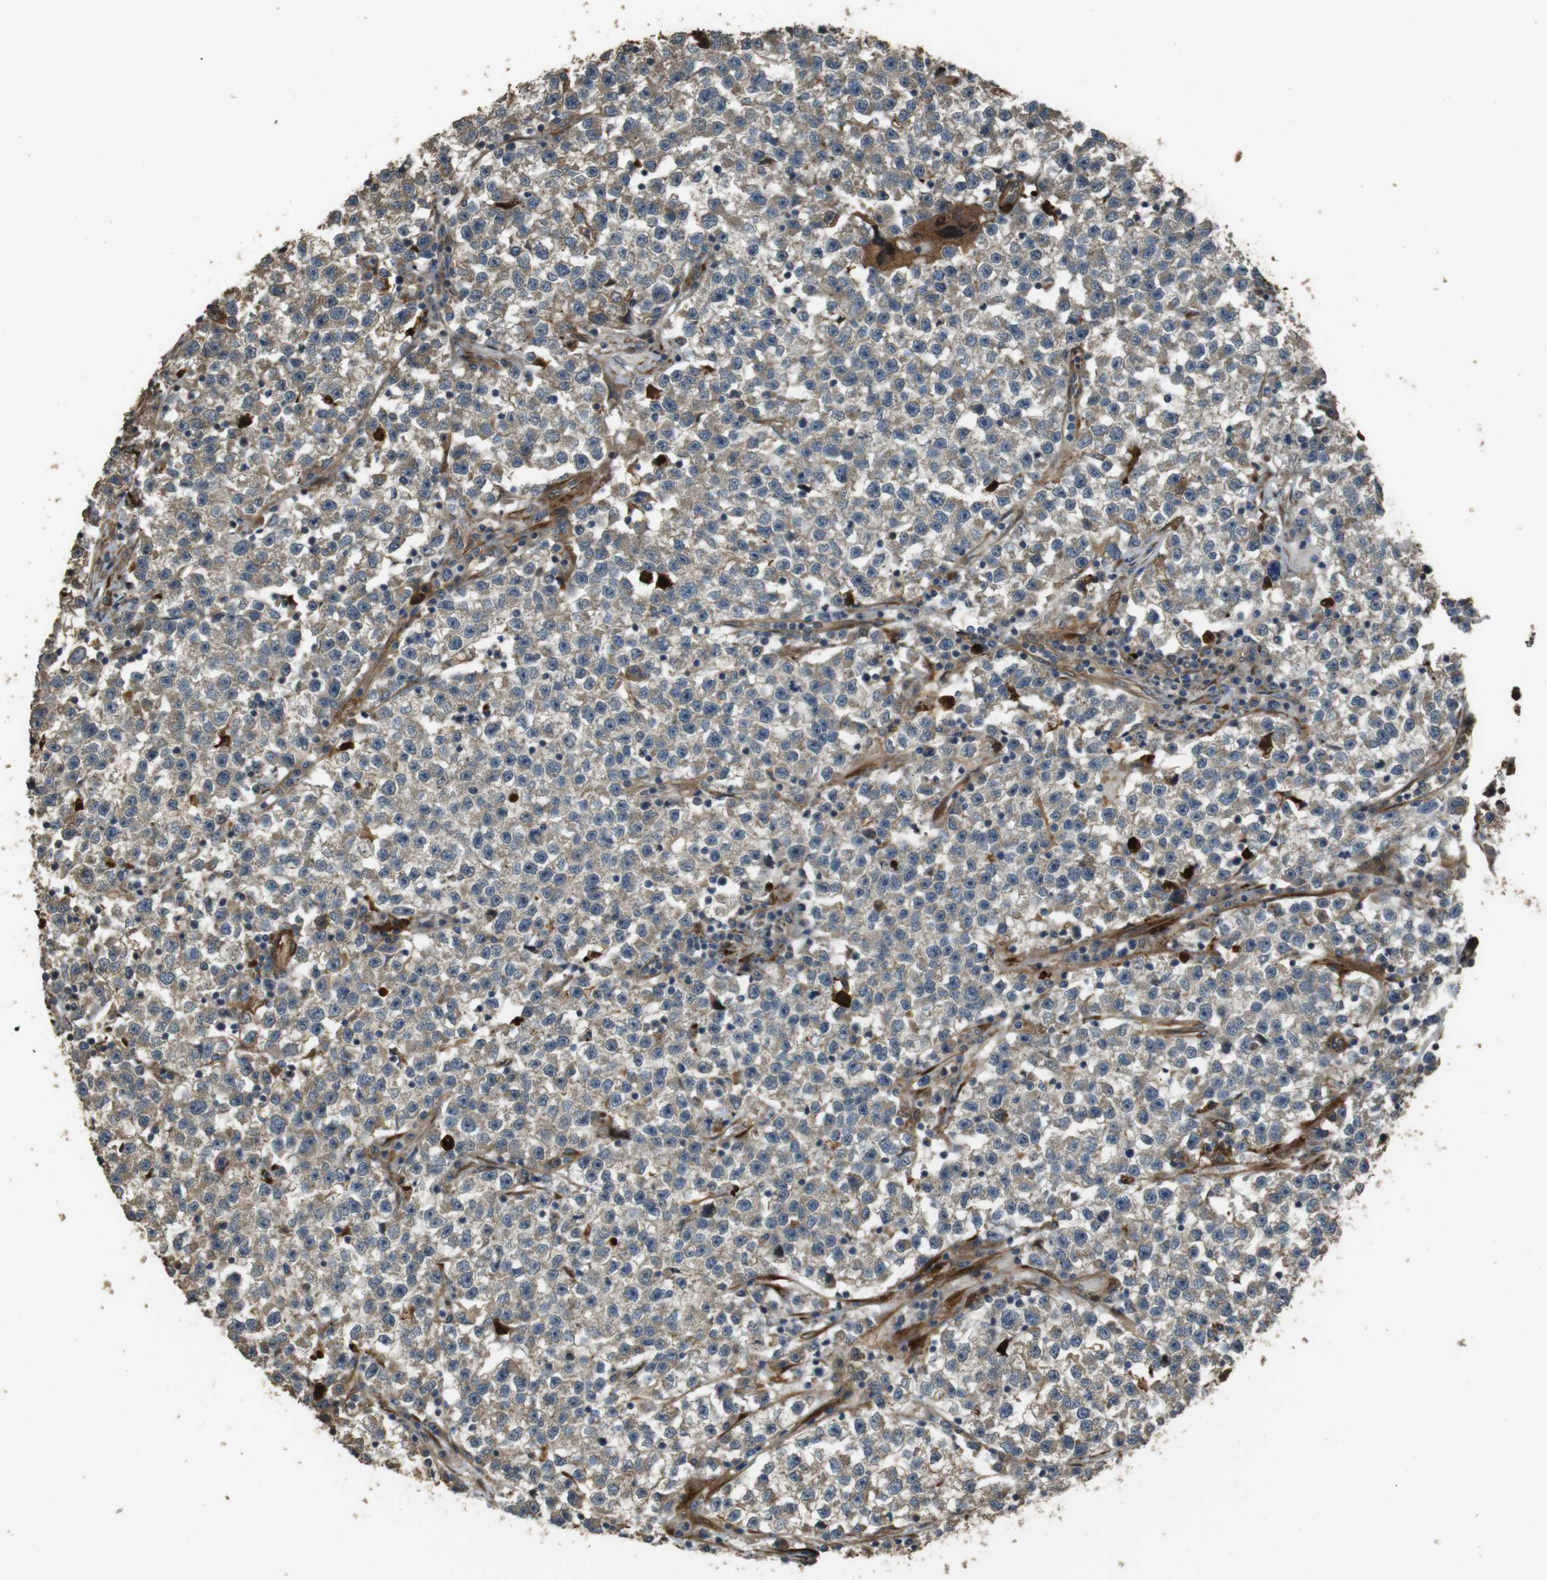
{"staining": {"intensity": "weak", "quantity": "25%-75%", "location": "cytoplasmic/membranous"}, "tissue": "testis cancer", "cell_type": "Tumor cells", "image_type": "cancer", "snomed": [{"axis": "morphology", "description": "Seminoma, NOS"}, {"axis": "topography", "description": "Testis"}], "caption": "Tumor cells show low levels of weak cytoplasmic/membranous staining in about 25%-75% of cells in human testis cancer.", "gene": "MSRB3", "patient": {"sex": "male", "age": 22}}